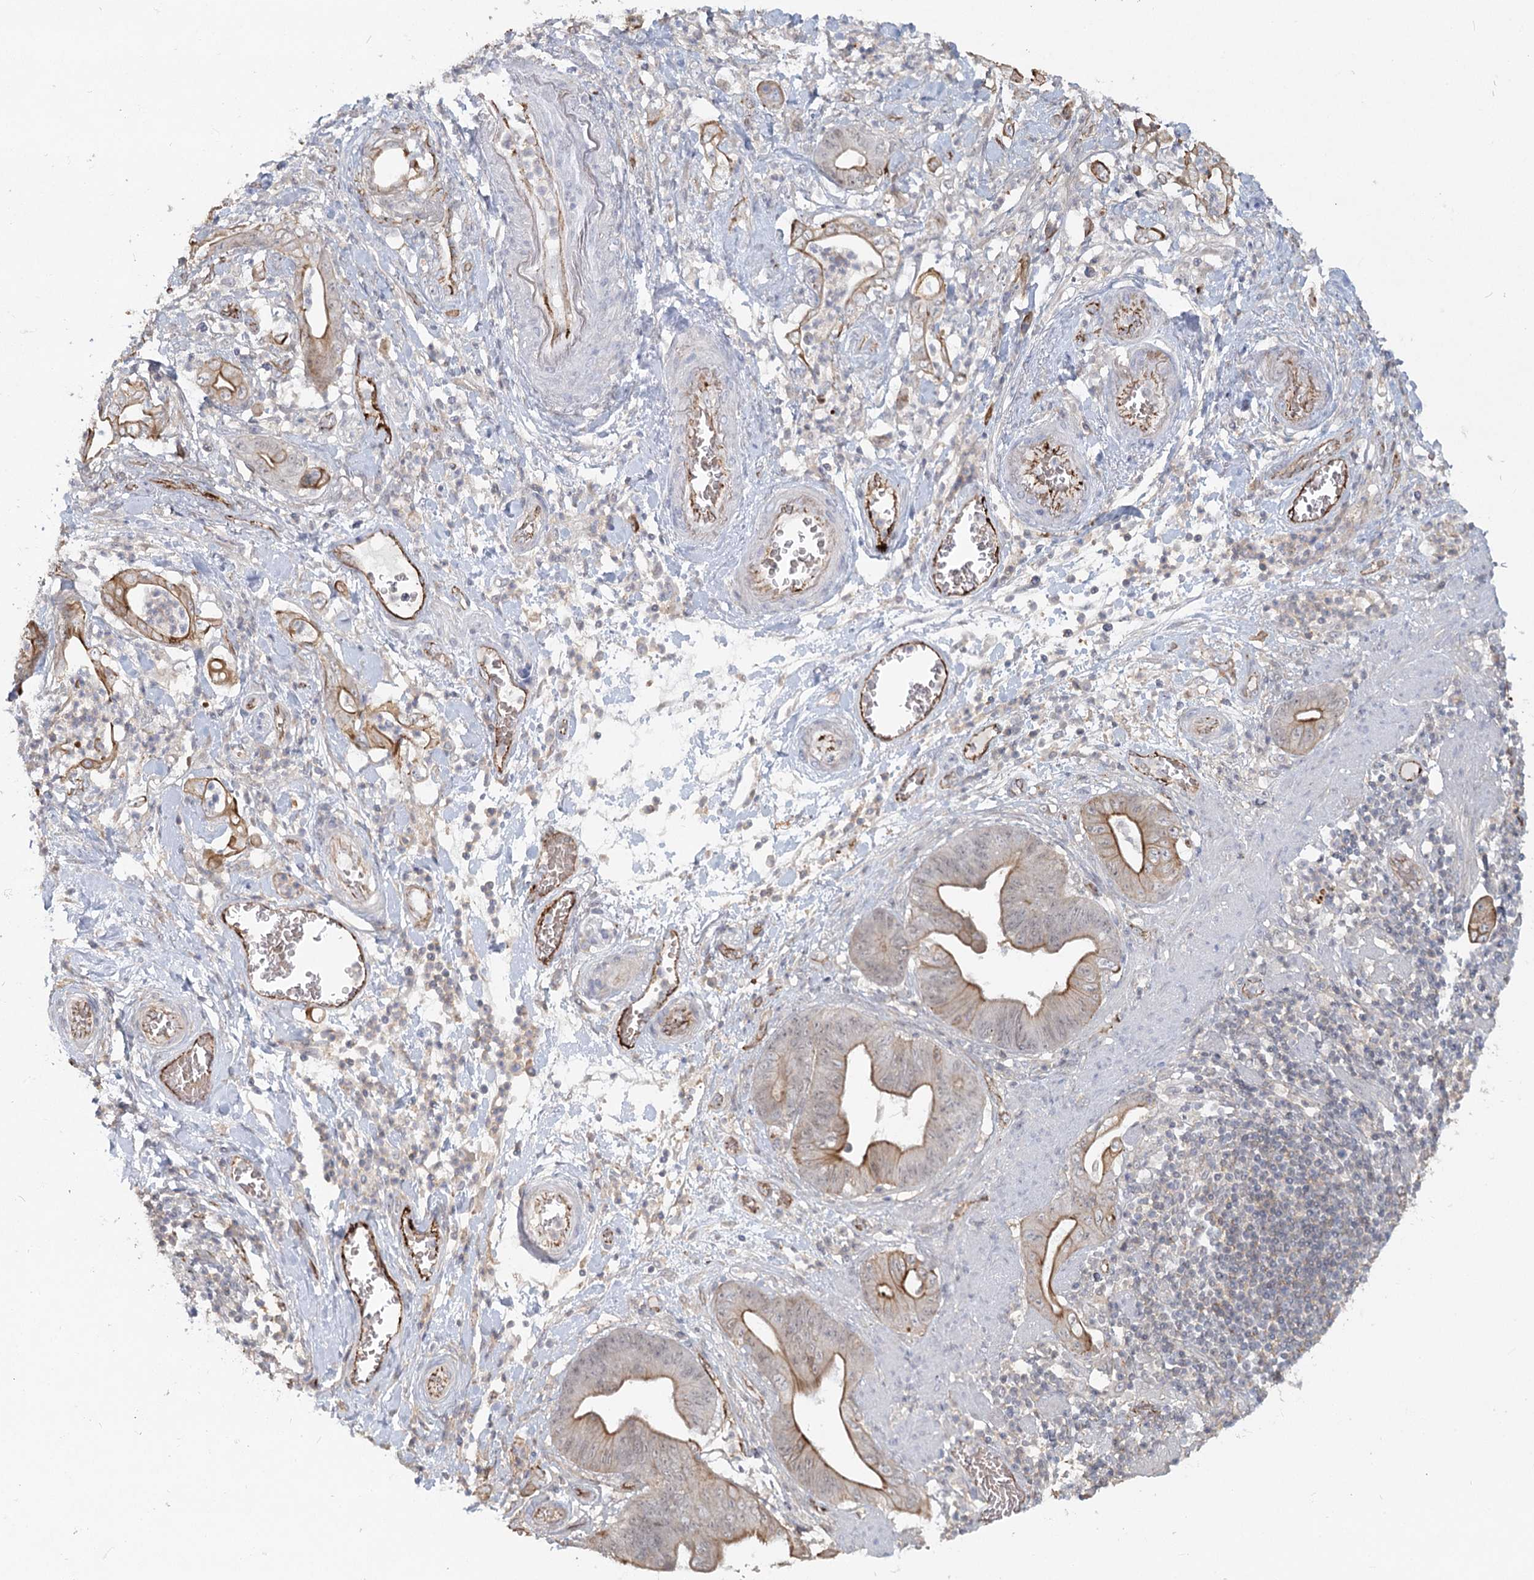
{"staining": {"intensity": "moderate", "quantity": "25%-75%", "location": "cytoplasmic/membranous"}, "tissue": "stomach cancer", "cell_type": "Tumor cells", "image_type": "cancer", "snomed": [{"axis": "morphology", "description": "Adenocarcinoma, NOS"}, {"axis": "topography", "description": "Stomach"}], "caption": "Stomach cancer (adenocarcinoma) stained with a brown dye demonstrates moderate cytoplasmic/membranous positive positivity in about 25%-75% of tumor cells.", "gene": "KBTBD4", "patient": {"sex": "female", "age": 73}}